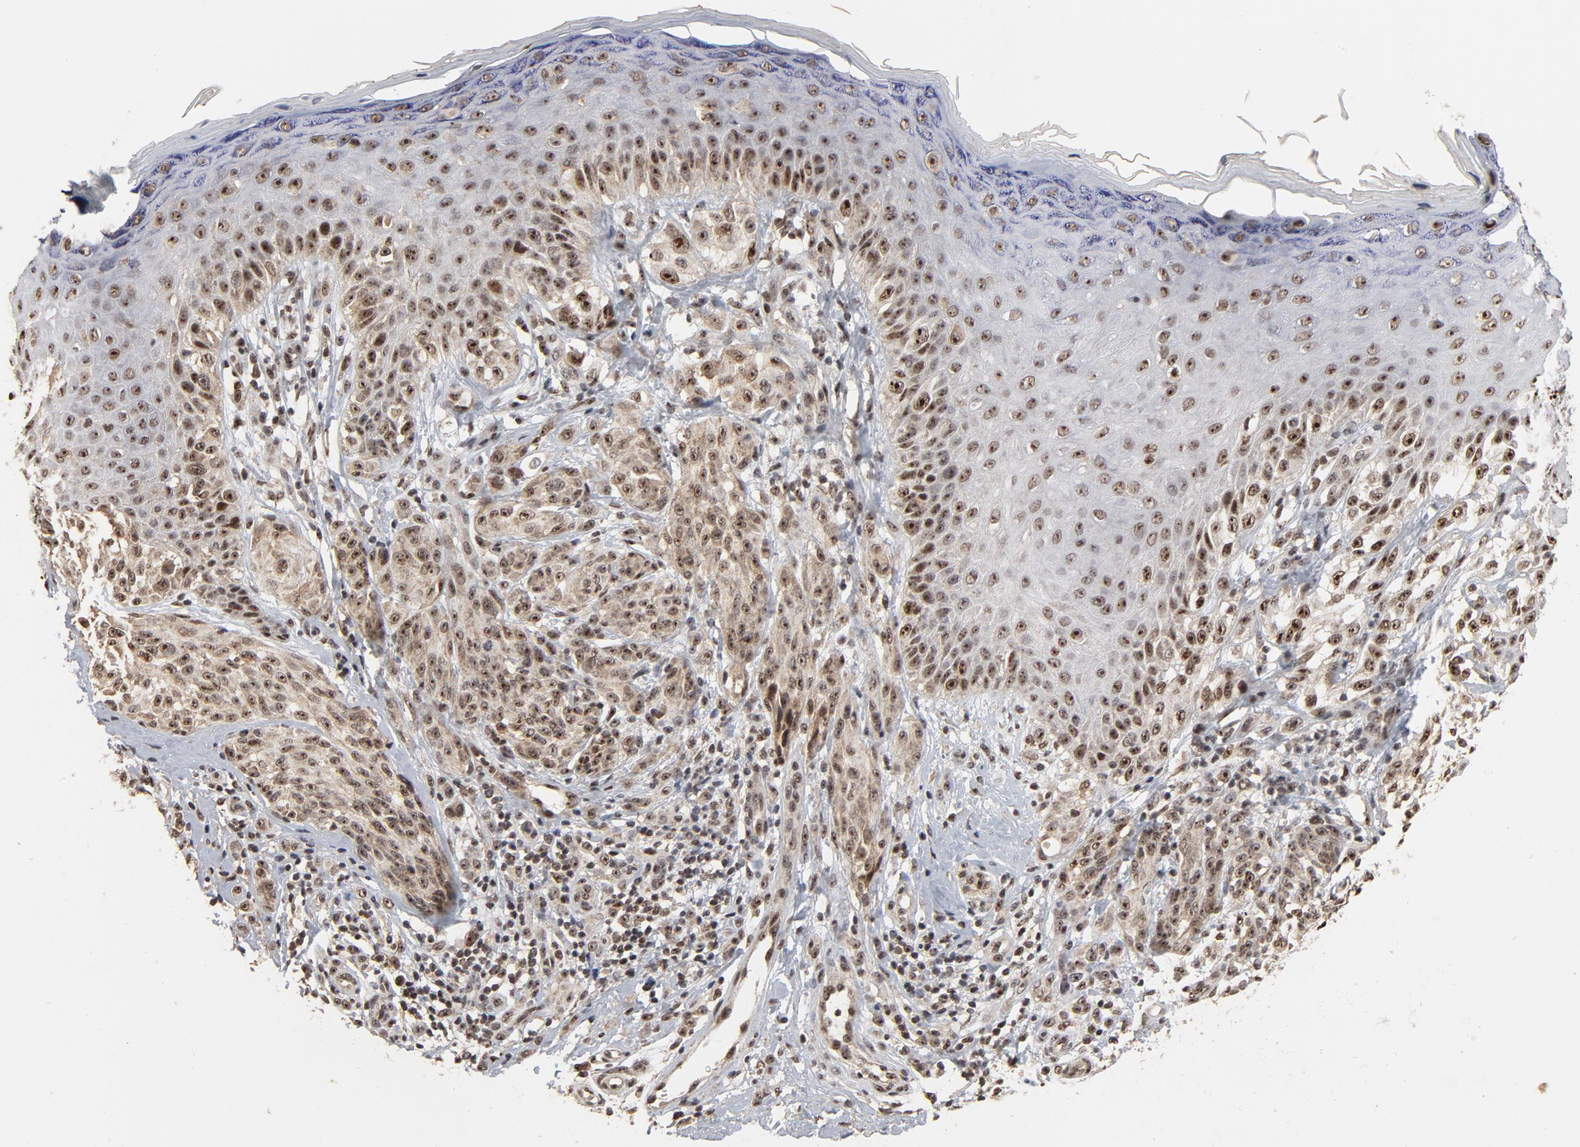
{"staining": {"intensity": "strong", "quantity": ">75%", "location": "cytoplasmic/membranous,nuclear"}, "tissue": "melanoma", "cell_type": "Tumor cells", "image_type": "cancer", "snomed": [{"axis": "morphology", "description": "Malignant melanoma, NOS"}, {"axis": "topography", "description": "Skin"}], "caption": "The histopathology image displays staining of malignant melanoma, revealing strong cytoplasmic/membranous and nuclear protein expression (brown color) within tumor cells. (Stains: DAB in brown, nuclei in blue, Microscopy: brightfield microscopy at high magnification).", "gene": "TP53RK", "patient": {"sex": "male", "age": 57}}